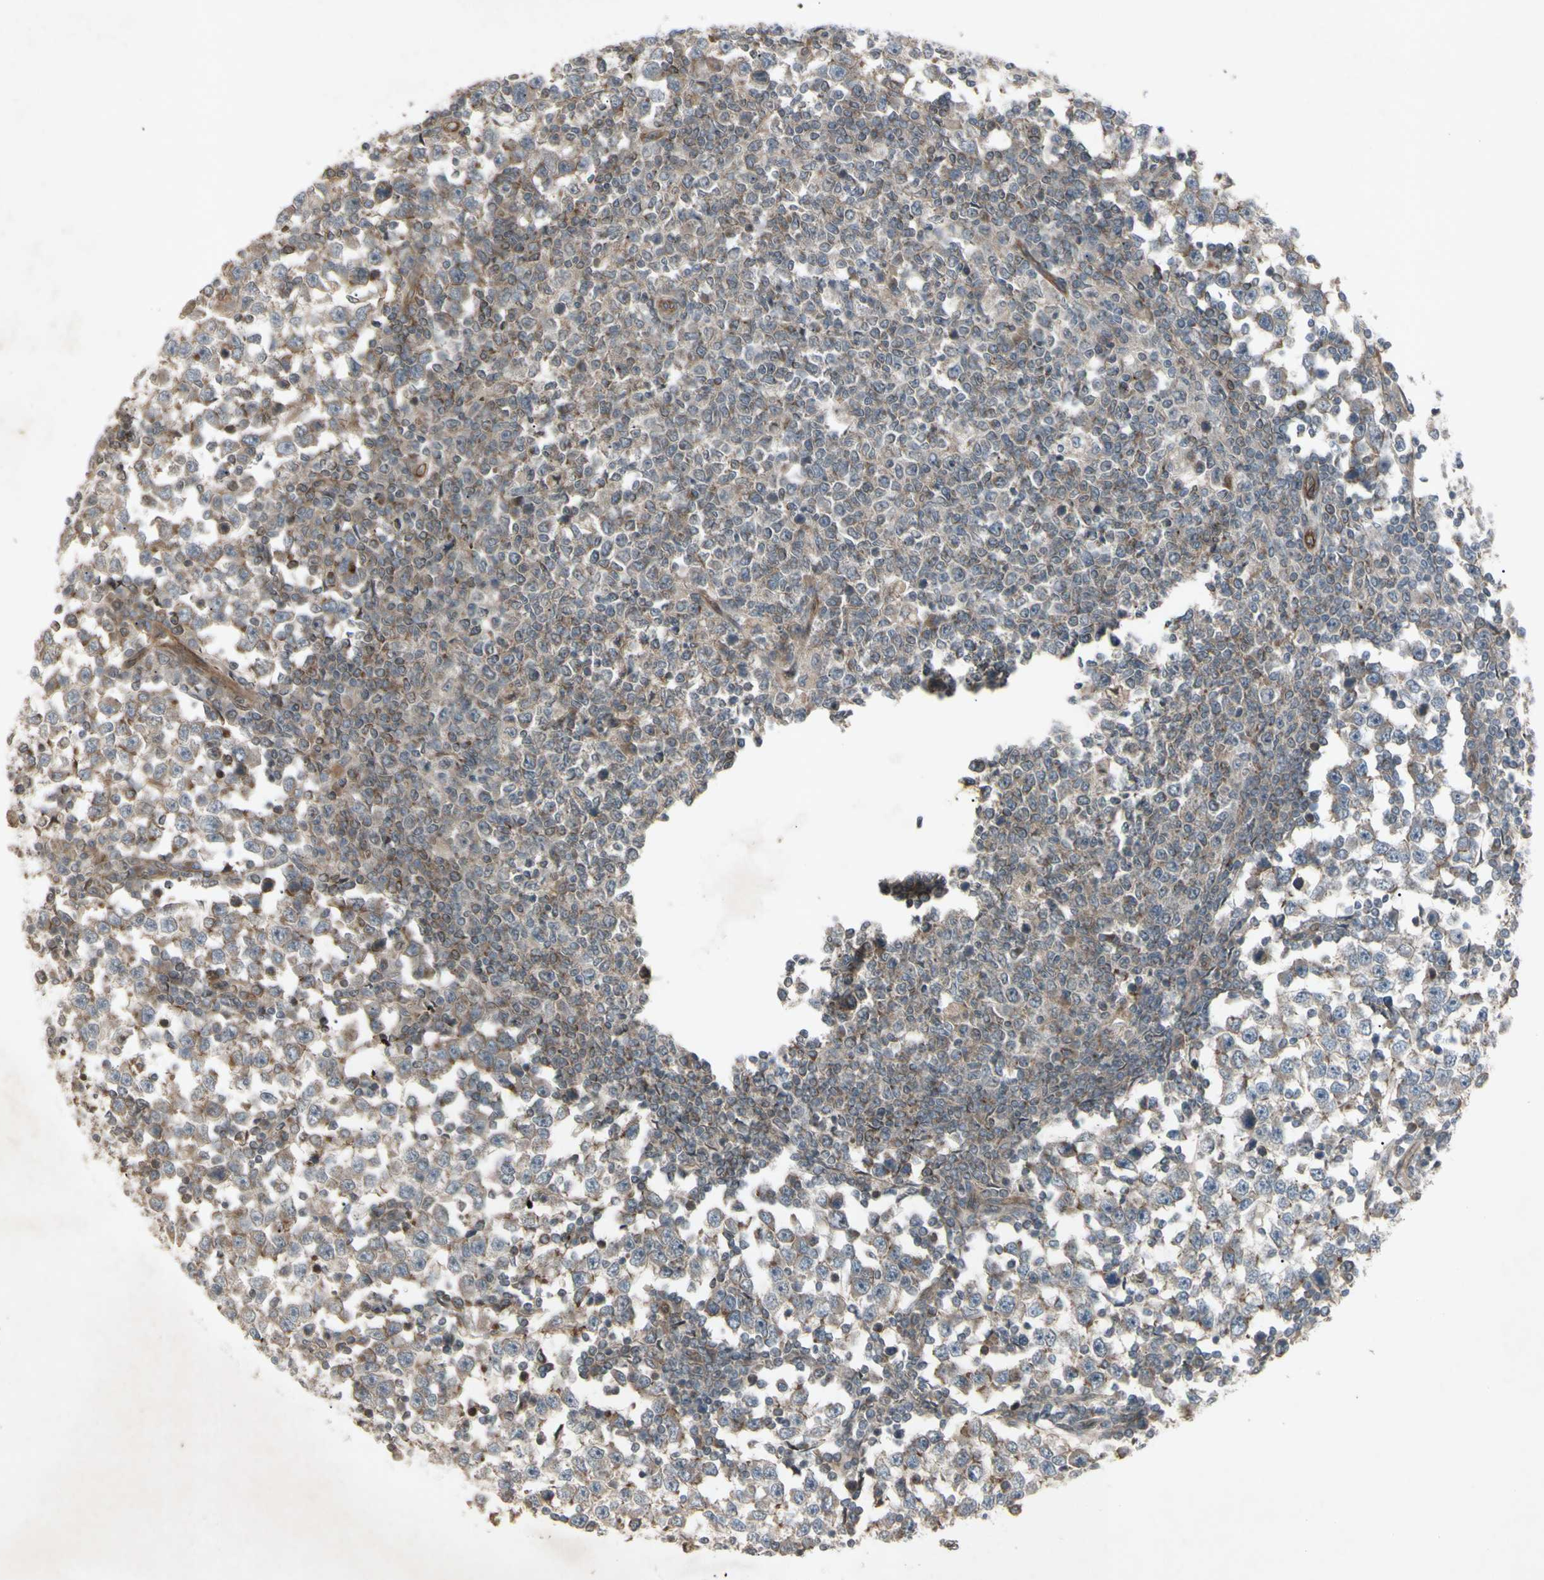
{"staining": {"intensity": "weak", "quantity": ">75%", "location": "cytoplasmic/membranous"}, "tissue": "testis cancer", "cell_type": "Tumor cells", "image_type": "cancer", "snomed": [{"axis": "morphology", "description": "Seminoma, NOS"}, {"axis": "topography", "description": "Testis"}], "caption": "IHC staining of seminoma (testis), which displays low levels of weak cytoplasmic/membranous staining in about >75% of tumor cells indicating weak cytoplasmic/membranous protein staining. The staining was performed using DAB (brown) for protein detection and nuclei were counterstained in hematoxylin (blue).", "gene": "JAG1", "patient": {"sex": "male", "age": 65}}